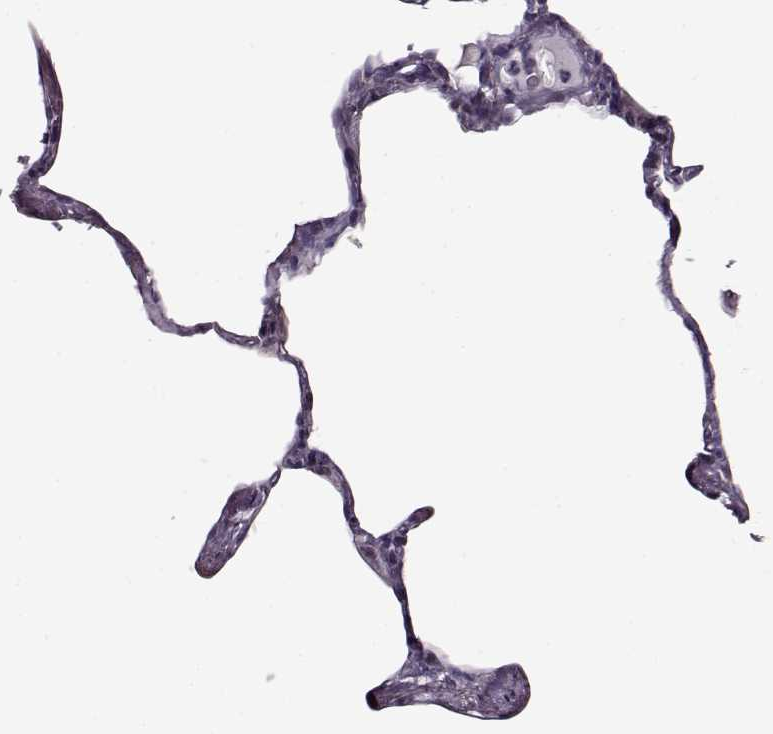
{"staining": {"intensity": "negative", "quantity": "none", "location": "none"}, "tissue": "lung", "cell_type": "Alveolar cells", "image_type": "normal", "snomed": [{"axis": "morphology", "description": "Normal tissue, NOS"}, {"axis": "topography", "description": "Lung"}], "caption": "This image is of normal lung stained with immunohistochemistry (IHC) to label a protein in brown with the nuclei are counter-stained blue. There is no staining in alveolar cells. (DAB immunohistochemistry (IHC) with hematoxylin counter stain).", "gene": "STX1A", "patient": {"sex": "male", "age": 65}}